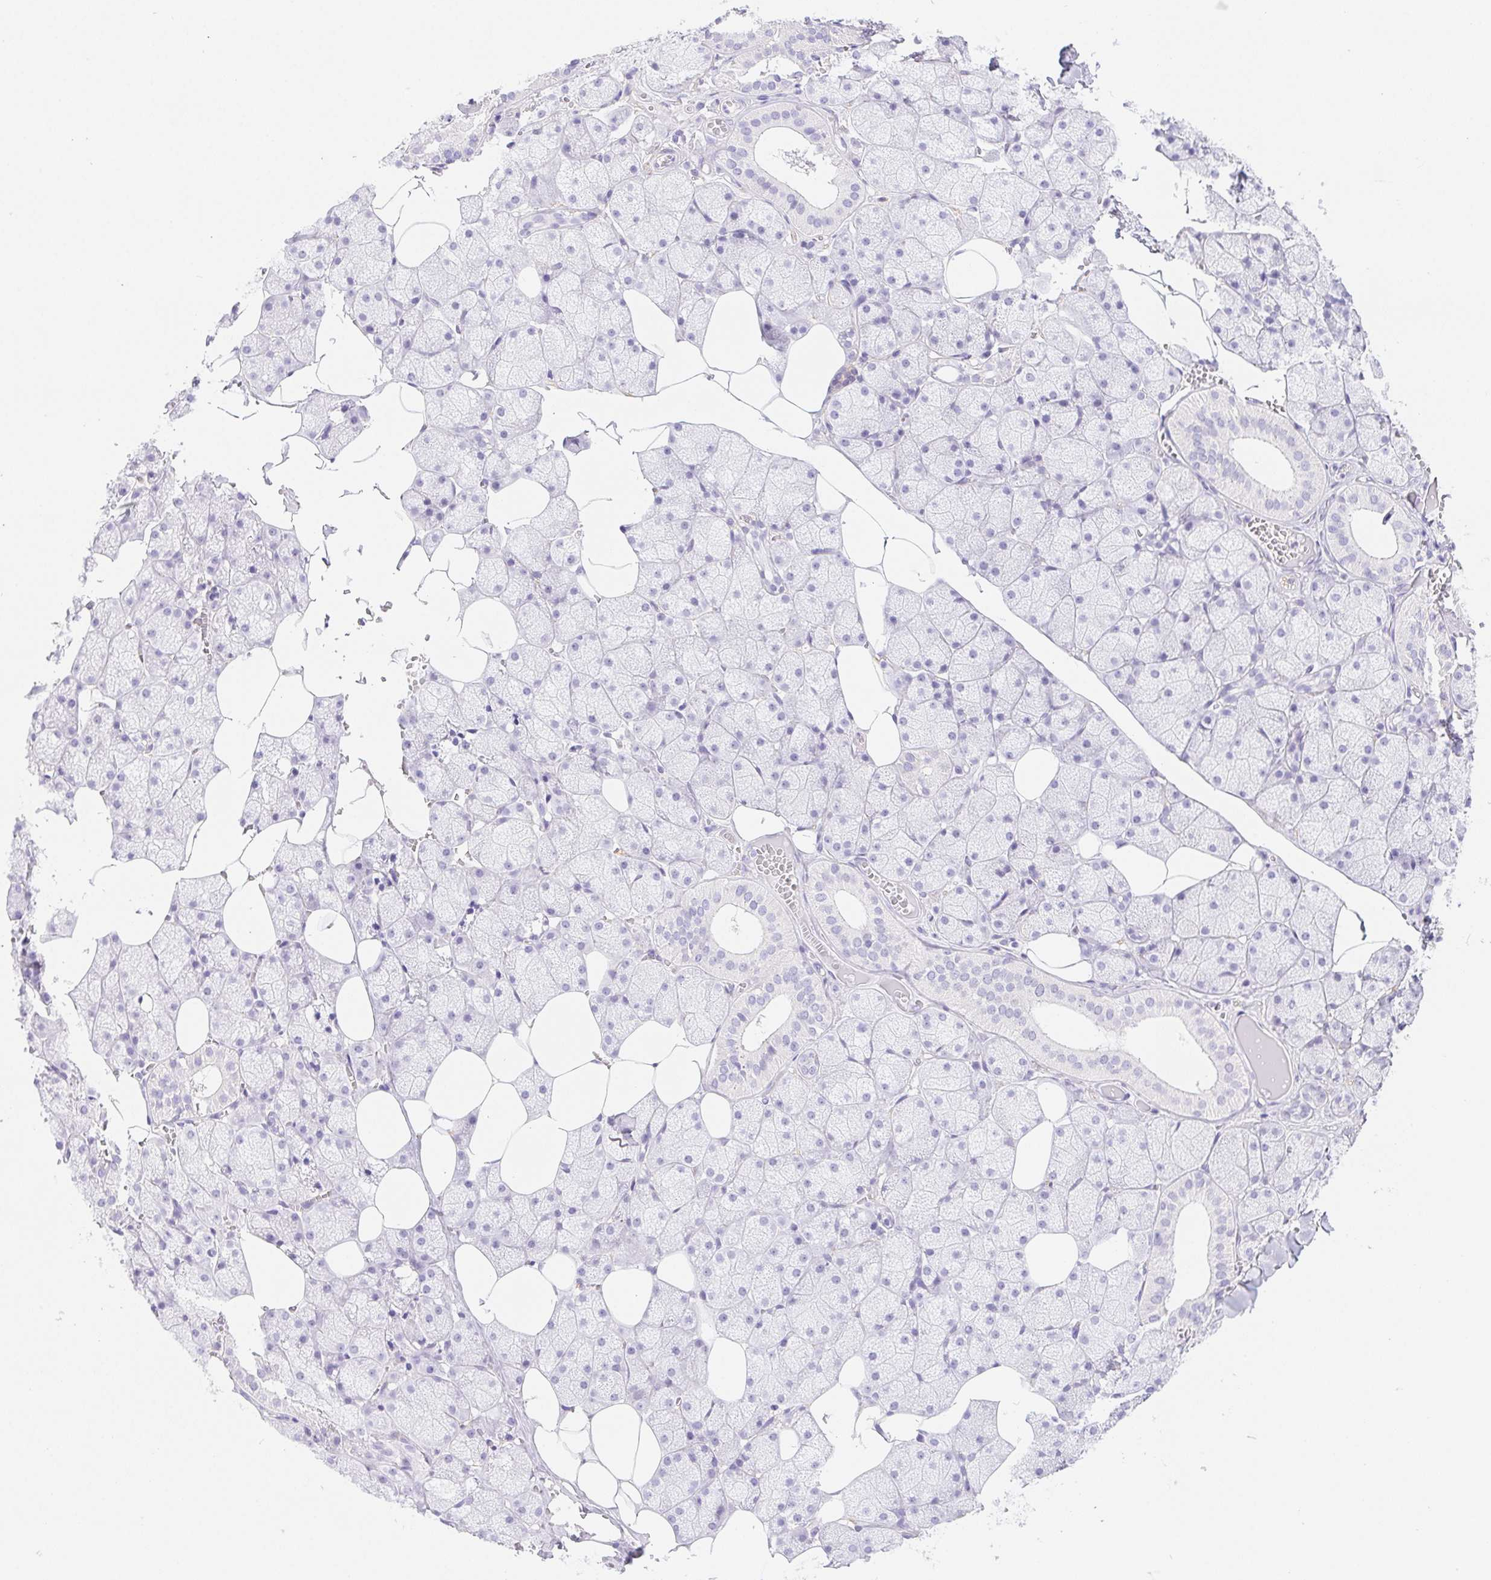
{"staining": {"intensity": "negative", "quantity": "none", "location": "none"}, "tissue": "salivary gland", "cell_type": "Glandular cells", "image_type": "normal", "snomed": [{"axis": "morphology", "description": "Normal tissue, NOS"}, {"axis": "topography", "description": "Salivary gland"}, {"axis": "topography", "description": "Peripheral nerve tissue"}], "caption": "Salivary gland was stained to show a protein in brown. There is no significant positivity in glandular cells. Nuclei are stained in blue.", "gene": "PNLIP", "patient": {"sex": "male", "age": 38}}